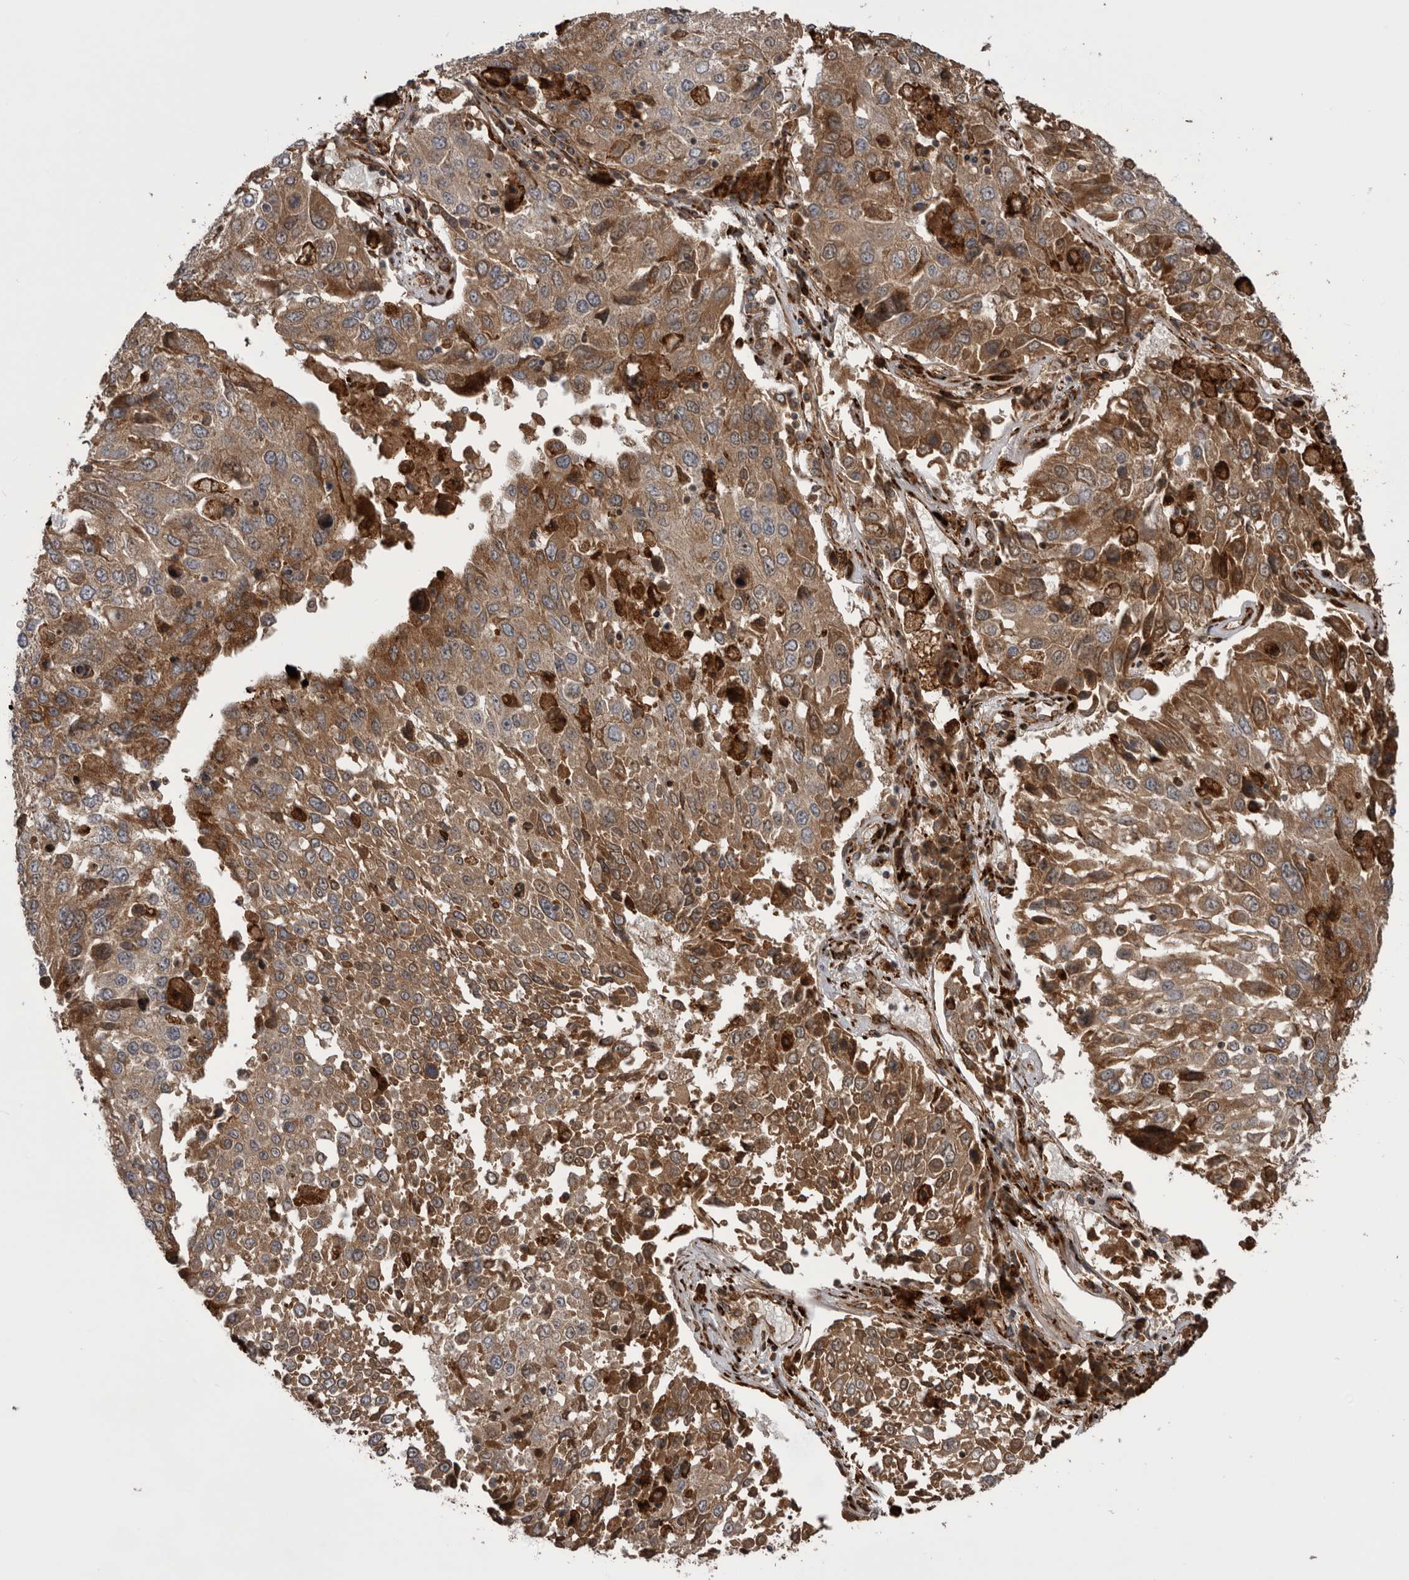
{"staining": {"intensity": "moderate", "quantity": ">75%", "location": "cytoplasmic/membranous"}, "tissue": "lung cancer", "cell_type": "Tumor cells", "image_type": "cancer", "snomed": [{"axis": "morphology", "description": "Squamous cell carcinoma, NOS"}, {"axis": "topography", "description": "Lung"}], "caption": "Protein staining of lung squamous cell carcinoma tissue shows moderate cytoplasmic/membranous staining in about >75% of tumor cells.", "gene": "RAB3GAP2", "patient": {"sex": "male", "age": 65}}